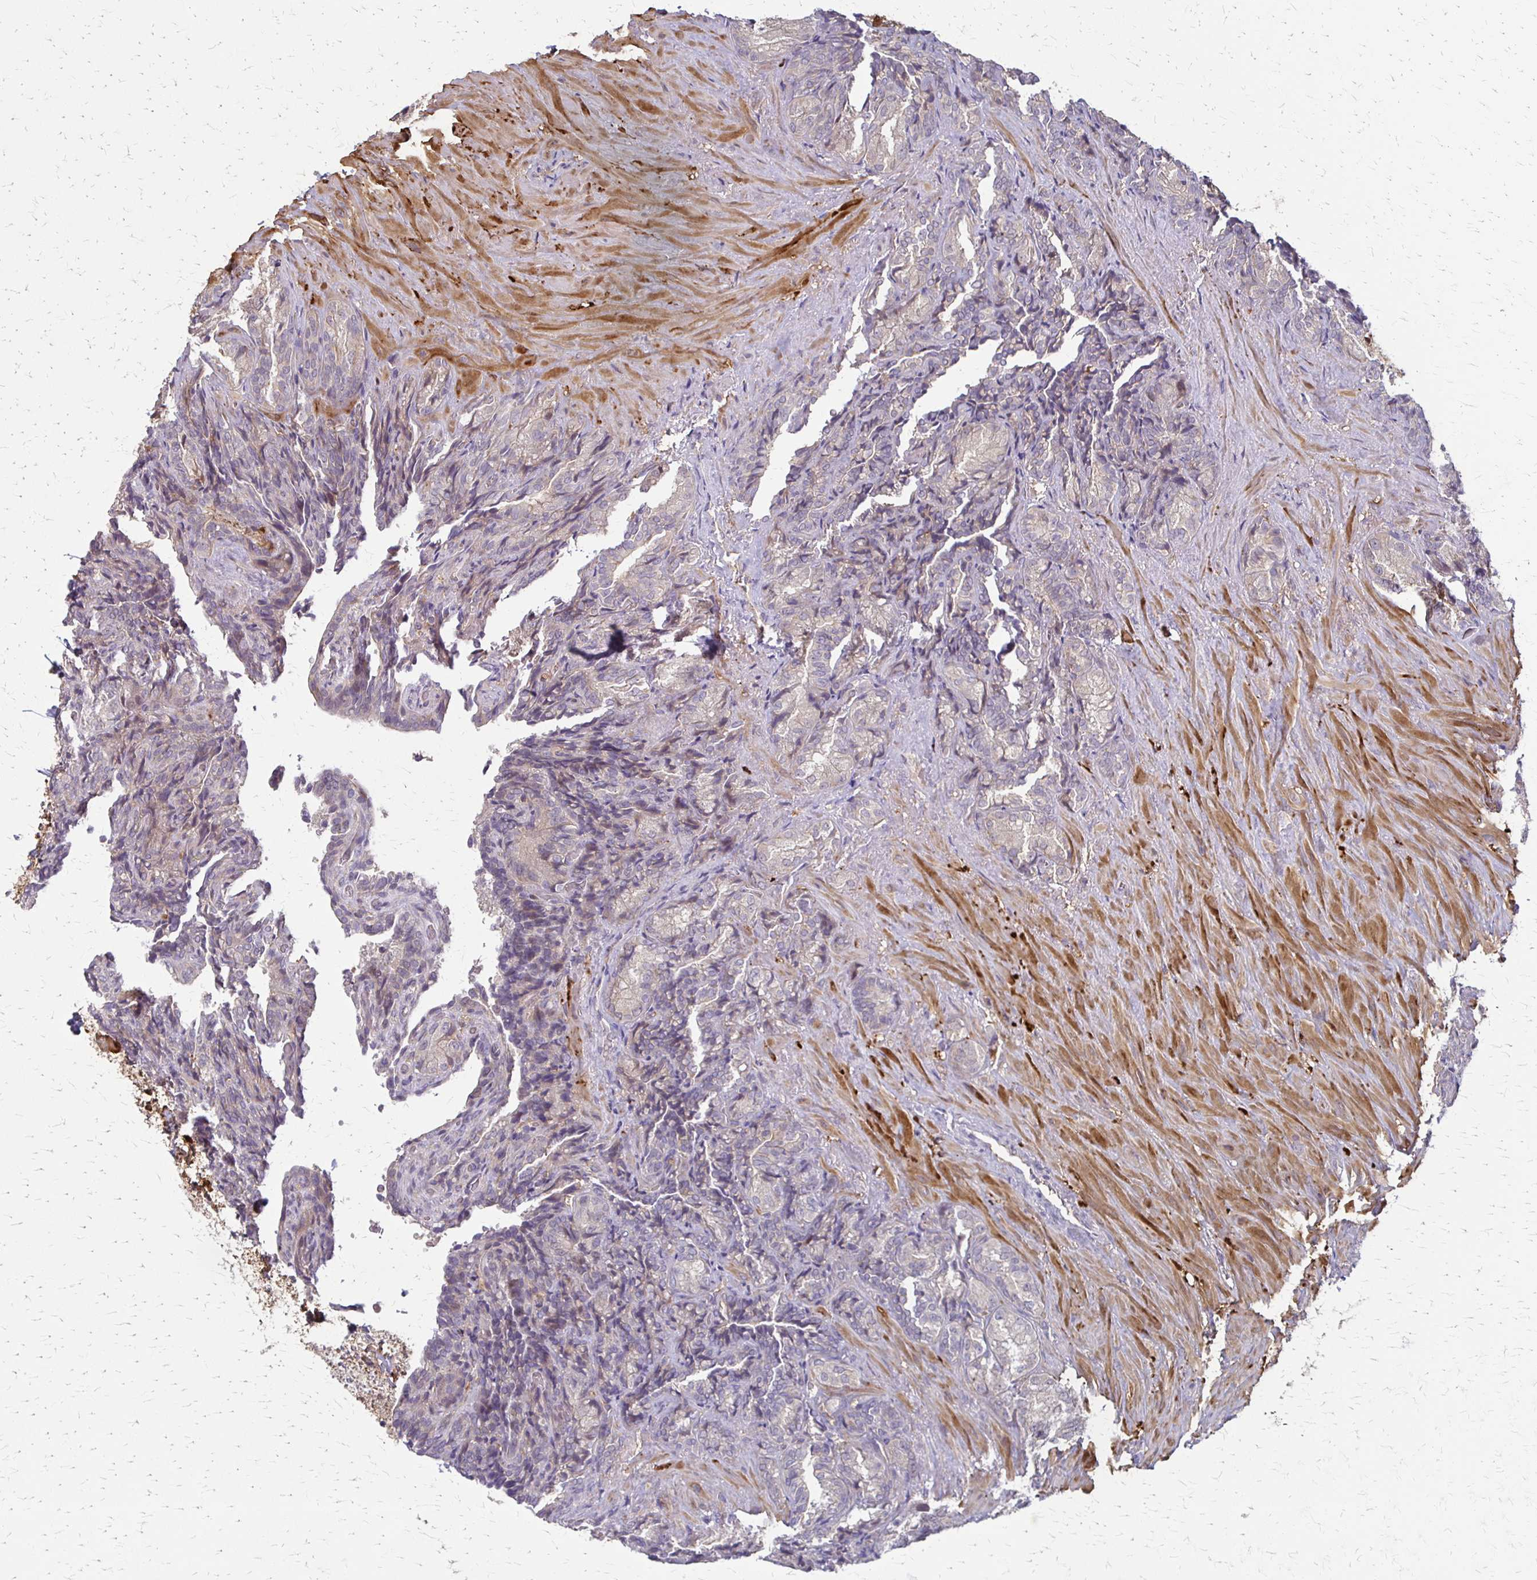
{"staining": {"intensity": "negative", "quantity": "none", "location": "none"}, "tissue": "seminal vesicle", "cell_type": "Glandular cells", "image_type": "normal", "snomed": [{"axis": "morphology", "description": "Normal tissue, NOS"}, {"axis": "topography", "description": "Seminal veicle"}], "caption": "A histopathology image of seminal vesicle stained for a protein reveals no brown staining in glandular cells.", "gene": "CFL2", "patient": {"sex": "male", "age": 68}}